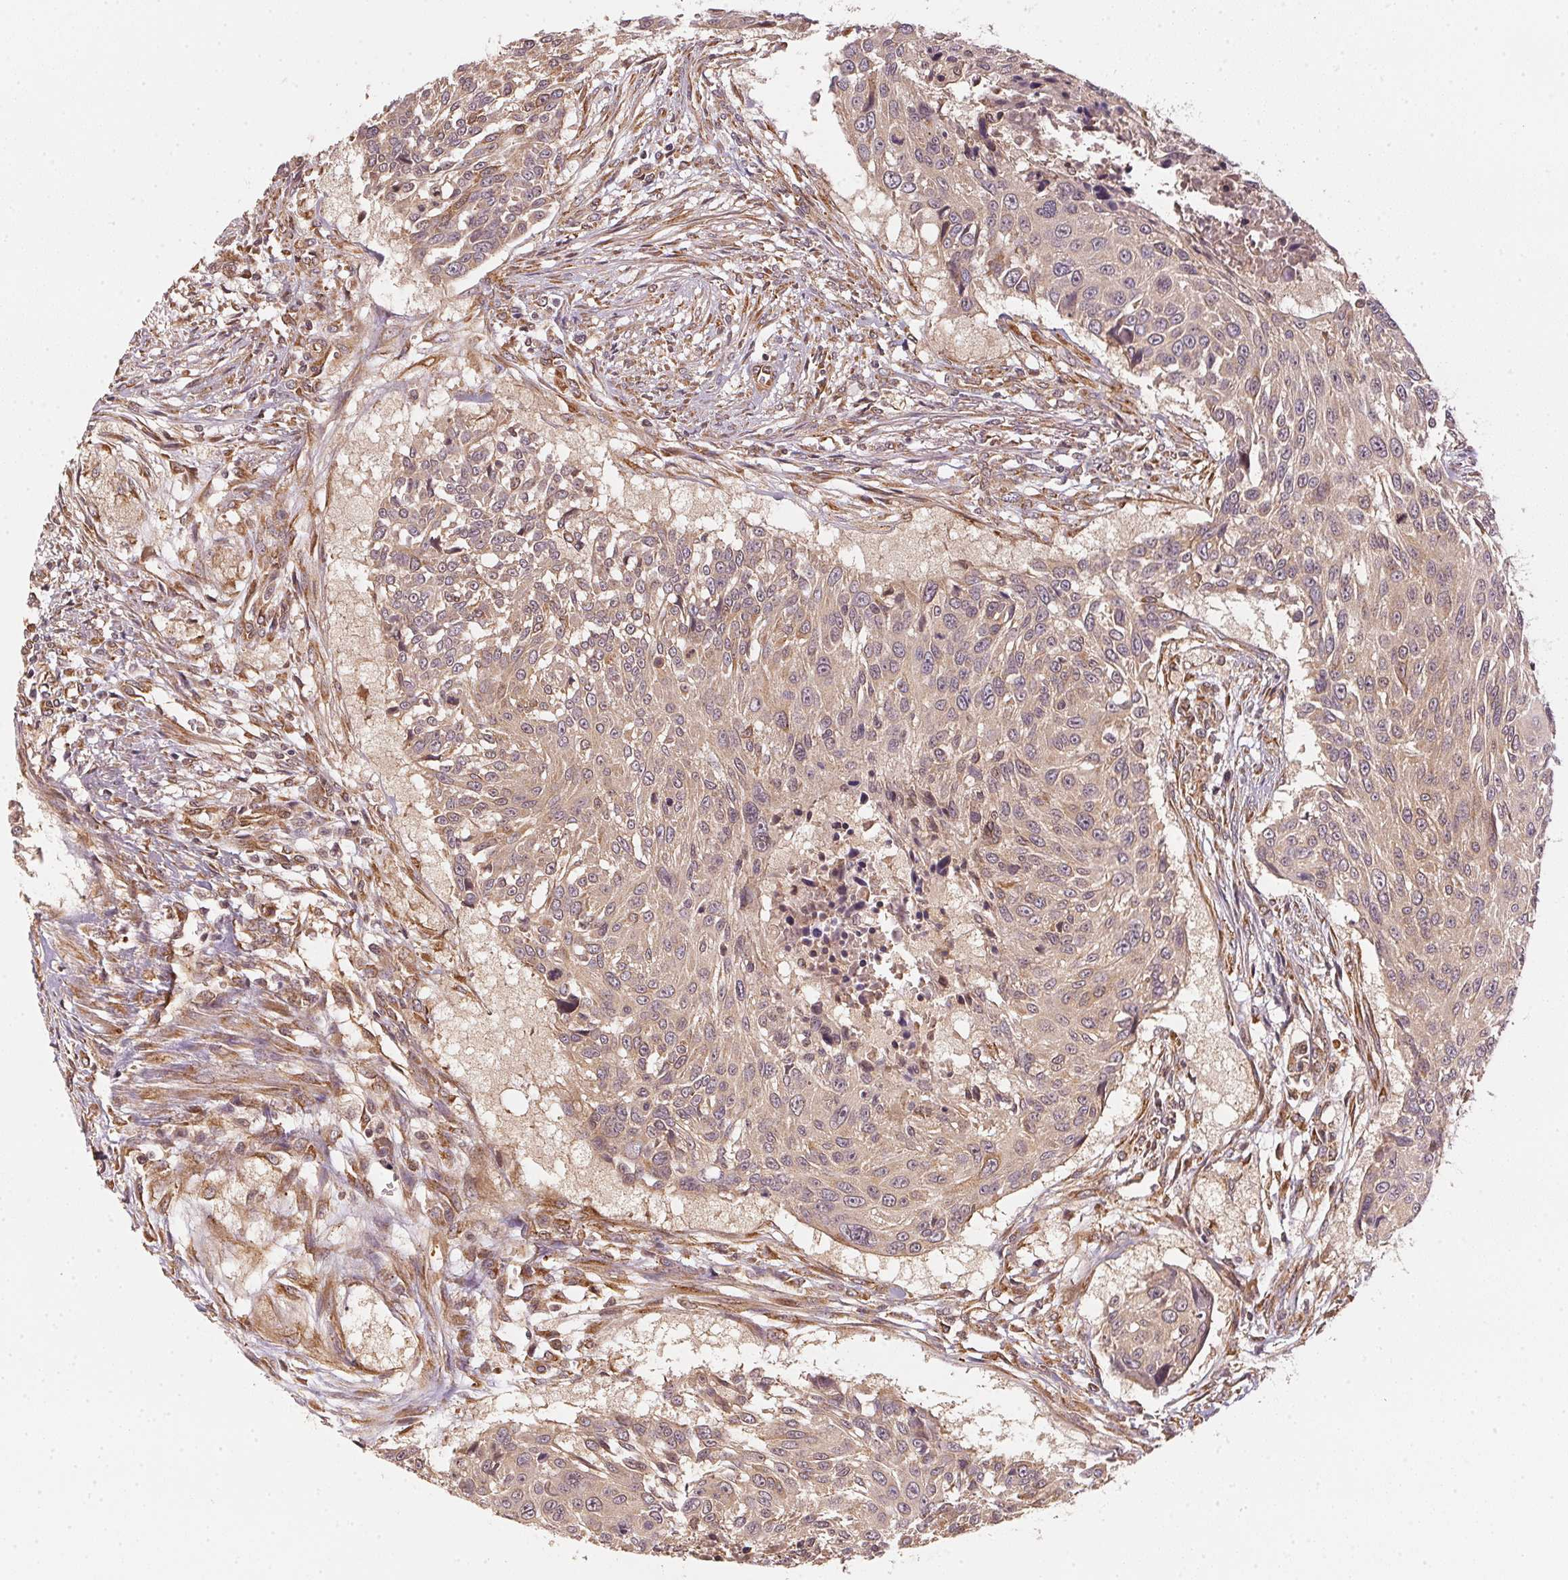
{"staining": {"intensity": "weak", "quantity": "25%-75%", "location": "cytoplasmic/membranous"}, "tissue": "urothelial cancer", "cell_type": "Tumor cells", "image_type": "cancer", "snomed": [{"axis": "morphology", "description": "Urothelial carcinoma, NOS"}, {"axis": "topography", "description": "Urinary bladder"}], "caption": "Protein analysis of transitional cell carcinoma tissue exhibits weak cytoplasmic/membranous staining in about 25%-75% of tumor cells. The staining was performed using DAB to visualize the protein expression in brown, while the nuclei were stained in blue with hematoxylin (Magnification: 20x).", "gene": "STRN4", "patient": {"sex": "male", "age": 55}}